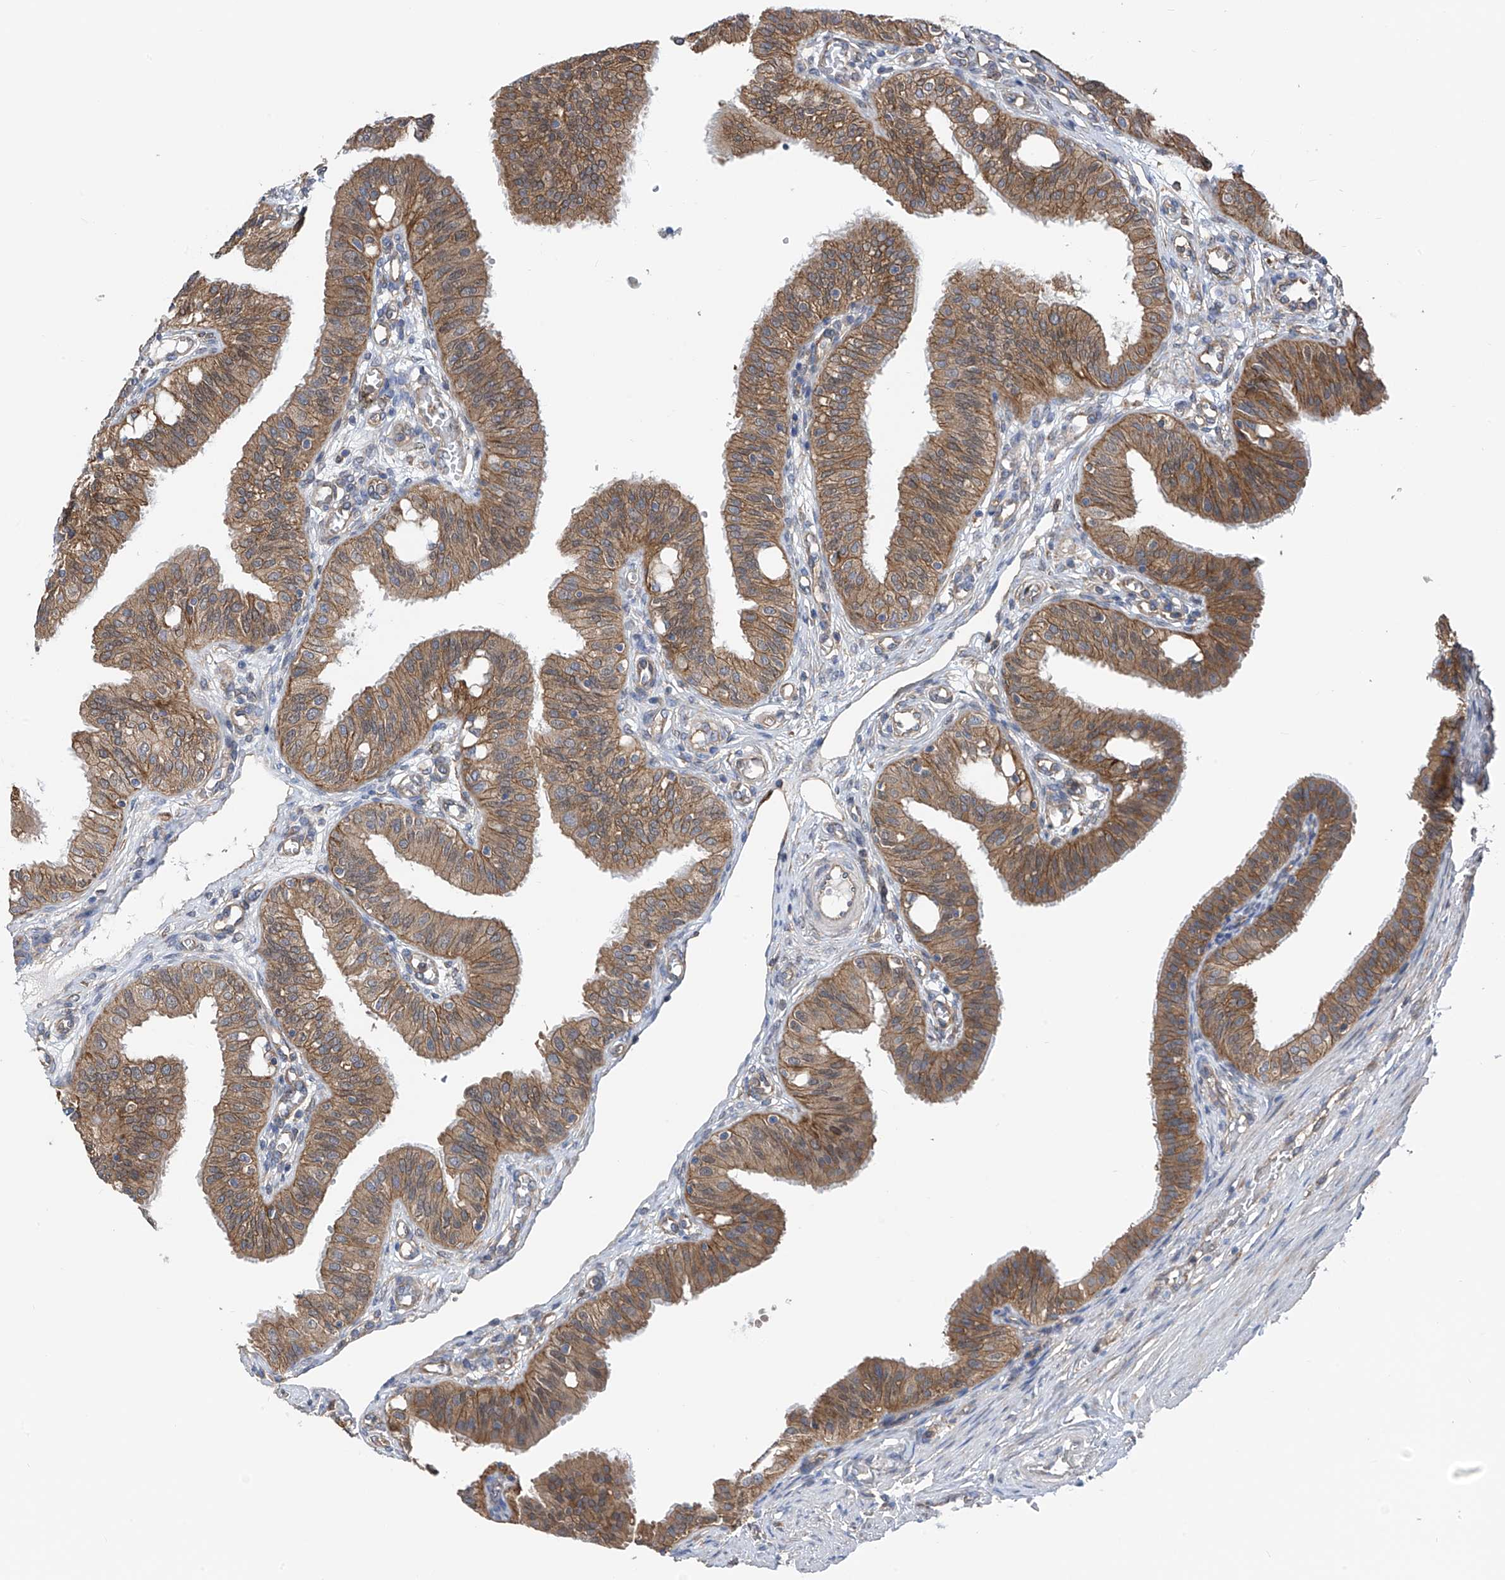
{"staining": {"intensity": "moderate", "quantity": ">75%", "location": "cytoplasmic/membranous"}, "tissue": "fallopian tube", "cell_type": "Glandular cells", "image_type": "normal", "snomed": [{"axis": "morphology", "description": "Normal tissue, NOS"}, {"axis": "topography", "description": "Fallopian tube"}, {"axis": "topography", "description": "Ovary"}], "caption": "Immunohistochemistry of normal human fallopian tube exhibits medium levels of moderate cytoplasmic/membranous positivity in approximately >75% of glandular cells.", "gene": "CHPF", "patient": {"sex": "female", "age": 42}}